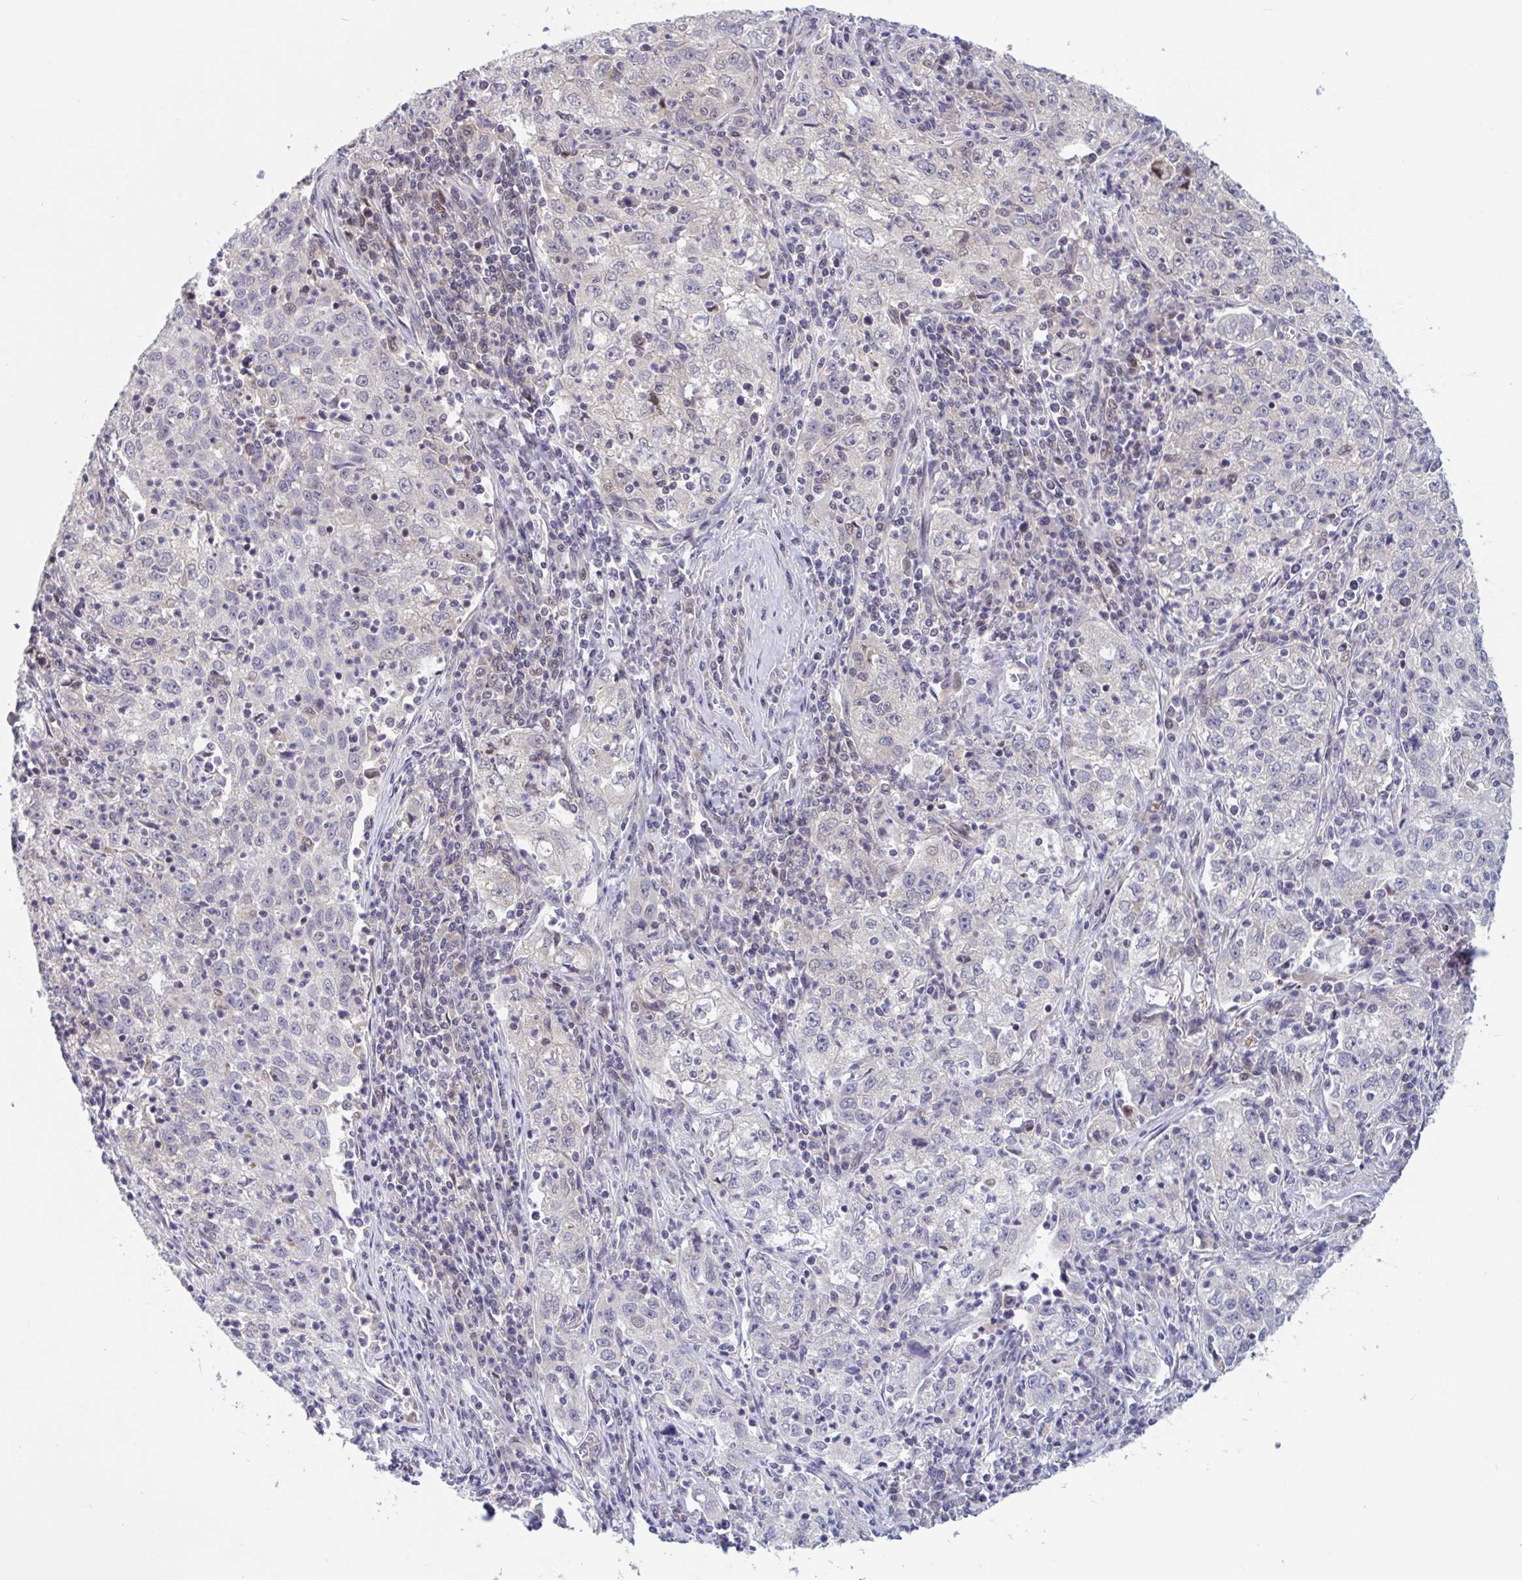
{"staining": {"intensity": "negative", "quantity": "none", "location": "none"}, "tissue": "lung cancer", "cell_type": "Tumor cells", "image_type": "cancer", "snomed": [{"axis": "morphology", "description": "Squamous cell carcinoma, NOS"}, {"axis": "topography", "description": "Lung"}], "caption": "IHC micrograph of human lung cancer stained for a protein (brown), which reveals no expression in tumor cells.", "gene": "RIOK1", "patient": {"sex": "male", "age": 71}}